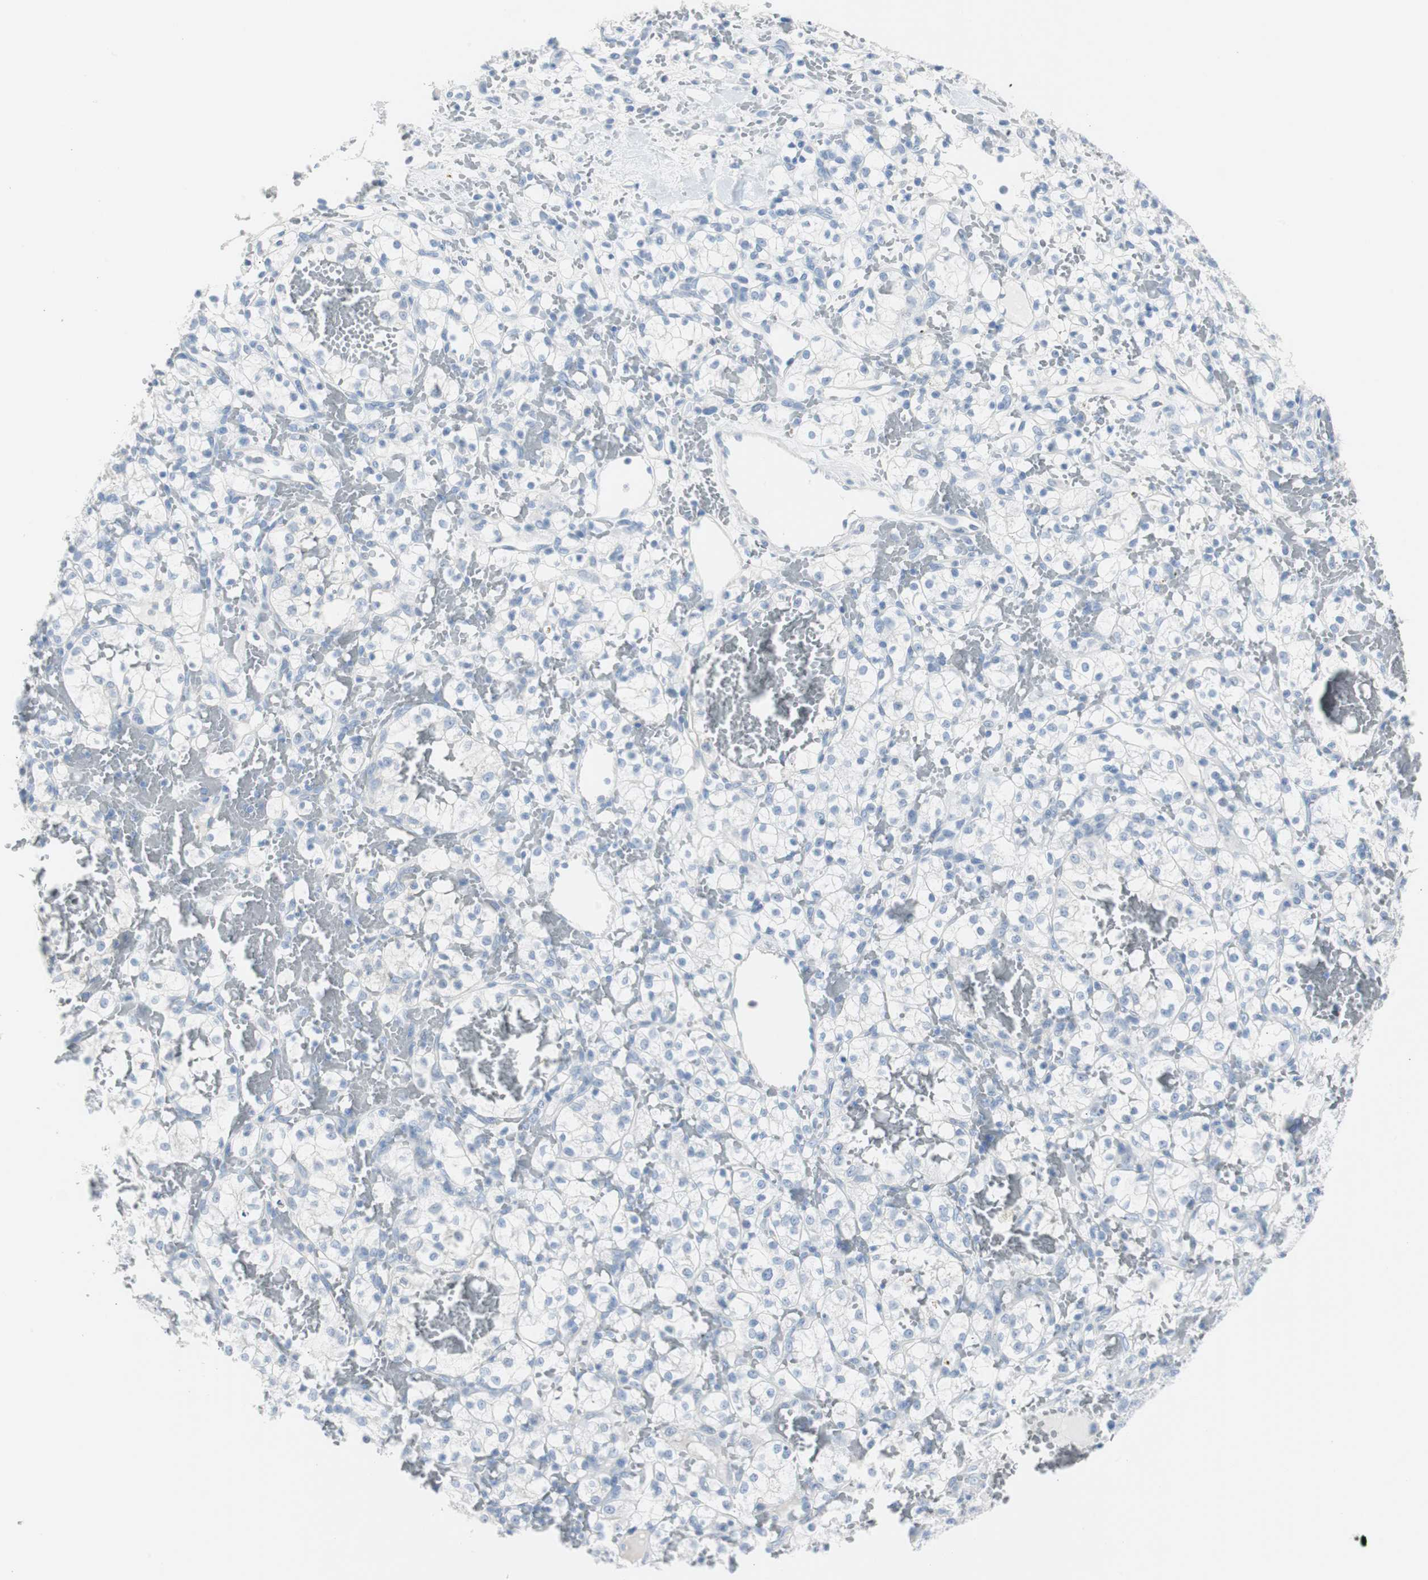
{"staining": {"intensity": "negative", "quantity": "none", "location": "none"}, "tissue": "renal cancer", "cell_type": "Tumor cells", "image_type": "cancer", "snomed": [{"axis": "morphology", "description": "Adenocarcinoma, NOS"}, {"axis": "topography", "description": "Kidney"}], "caption": "The IHC histopathology image has no significant staining in tumor cells of renal adenocarcinoma tissue.", "gene": "S100A7", "patient": {"sex": "female", "age": 60}}